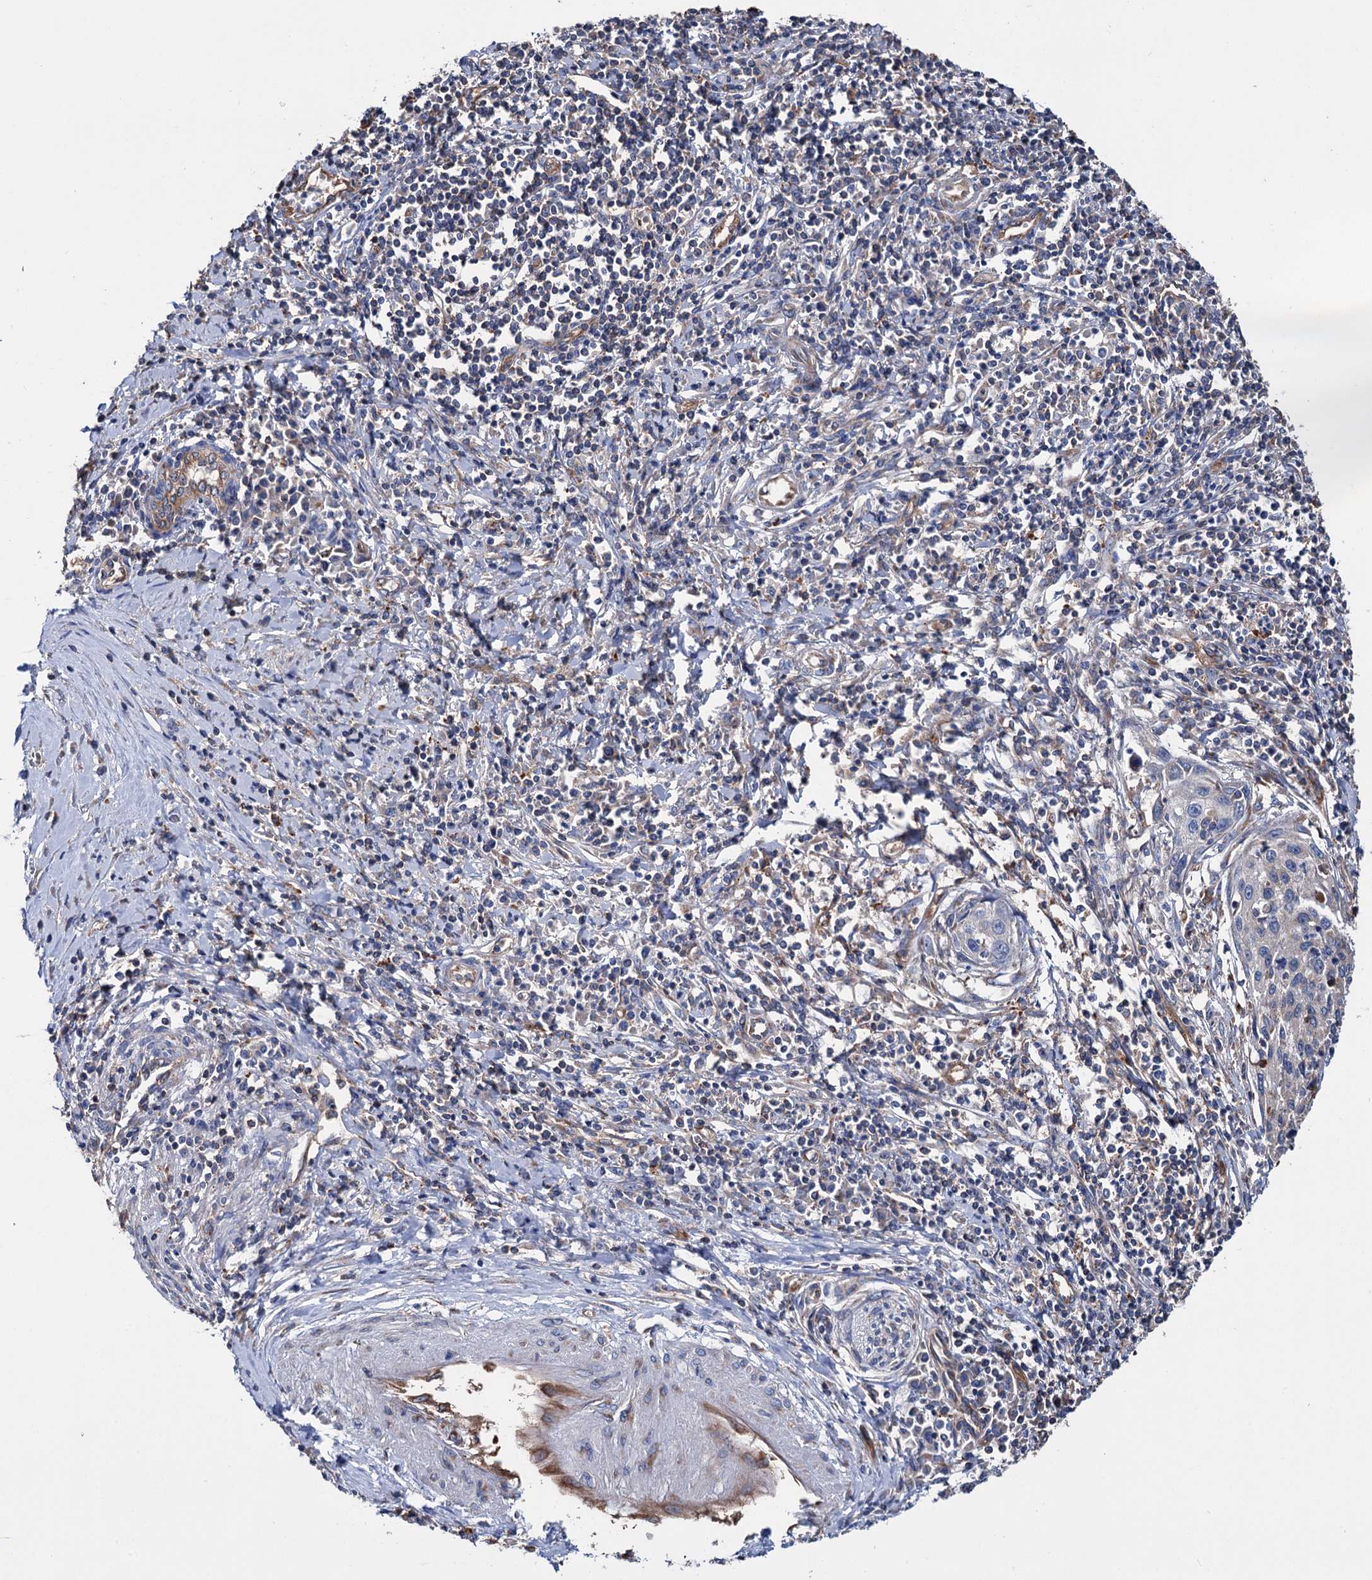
{"staining": {"intensity": "negative", "quantity": "none", "location": "none"}, "tissue": "cervical cancer", "cell_type": "Tumor cells", "image_type": "cancer", "snomed": [{"axis": "morphology", "description": "Squamous cell carcinoma, NOS"}, {"axis": "topography", "description": "Cervix"}], "caption": "Cervical cancer was stained to show a protein in brown. There is no significant expression in tumor cells. (DAB IHC with hematoxylin counter stain).", "gene": "SCPEP1", "patient": {"sex": "female", "age": 32}}